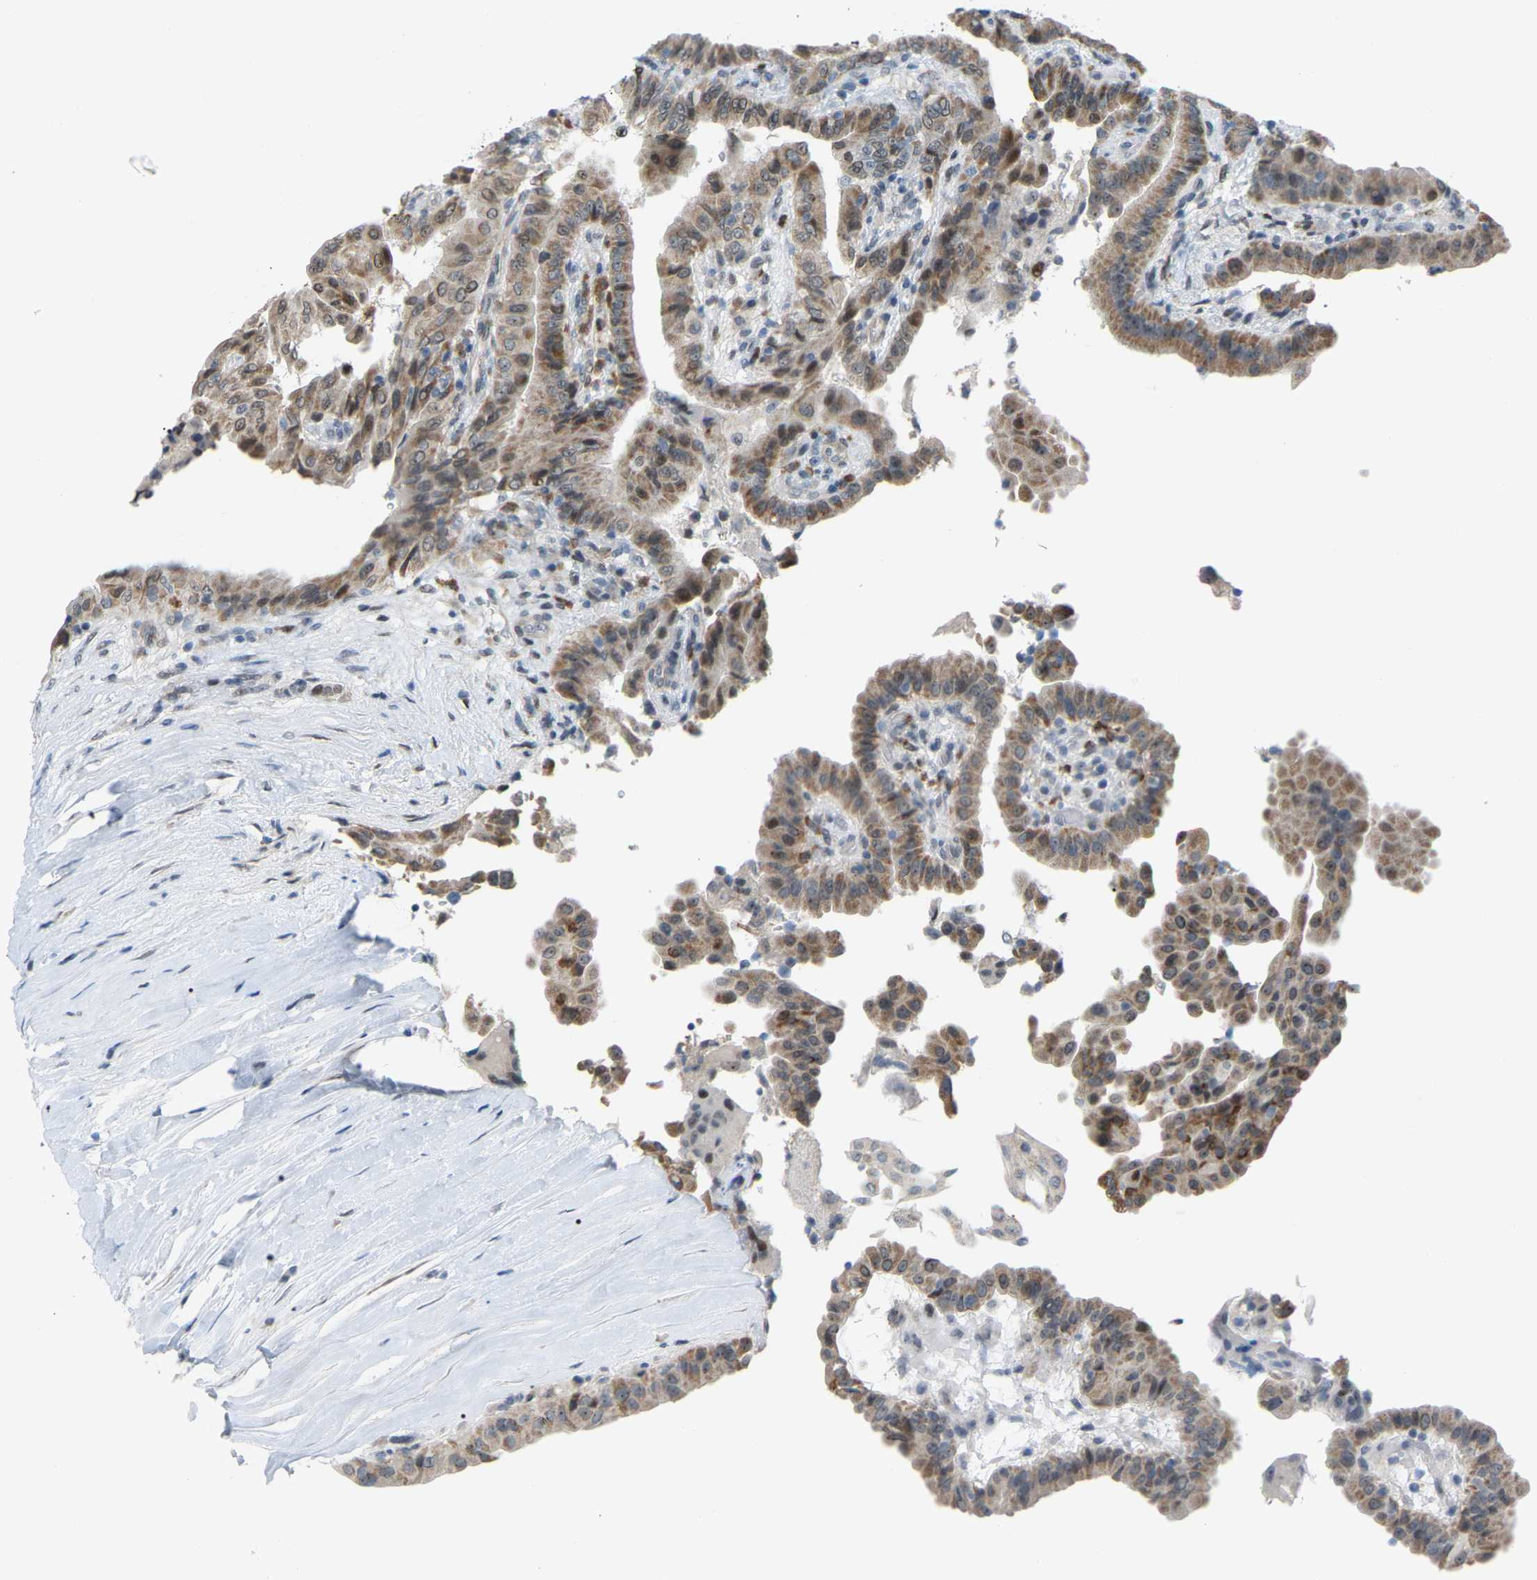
{"staining": {"intensity": "moderate", "quantity": ">75%", "location": "cytoplasmic/membranous"}, "tissue": "thyroid cancer", "cell_type": "Tumor cells", "image_type": "cancer", "snomed": [{"axis": "morphology", "description": "Papillary adenocarcinoma, NOS"}, {"axis": "topography", "description": "Thyroid gland"}], "caption": "Immunohistochemistry image of human thyroid cancer stained for a protein (brown), which shows medium levels of moderate cytoplasmic/membranous positivity in about >75% of tumor cells.", "gene": "CROT", "patient": {"sex": "male", "age": 33}}